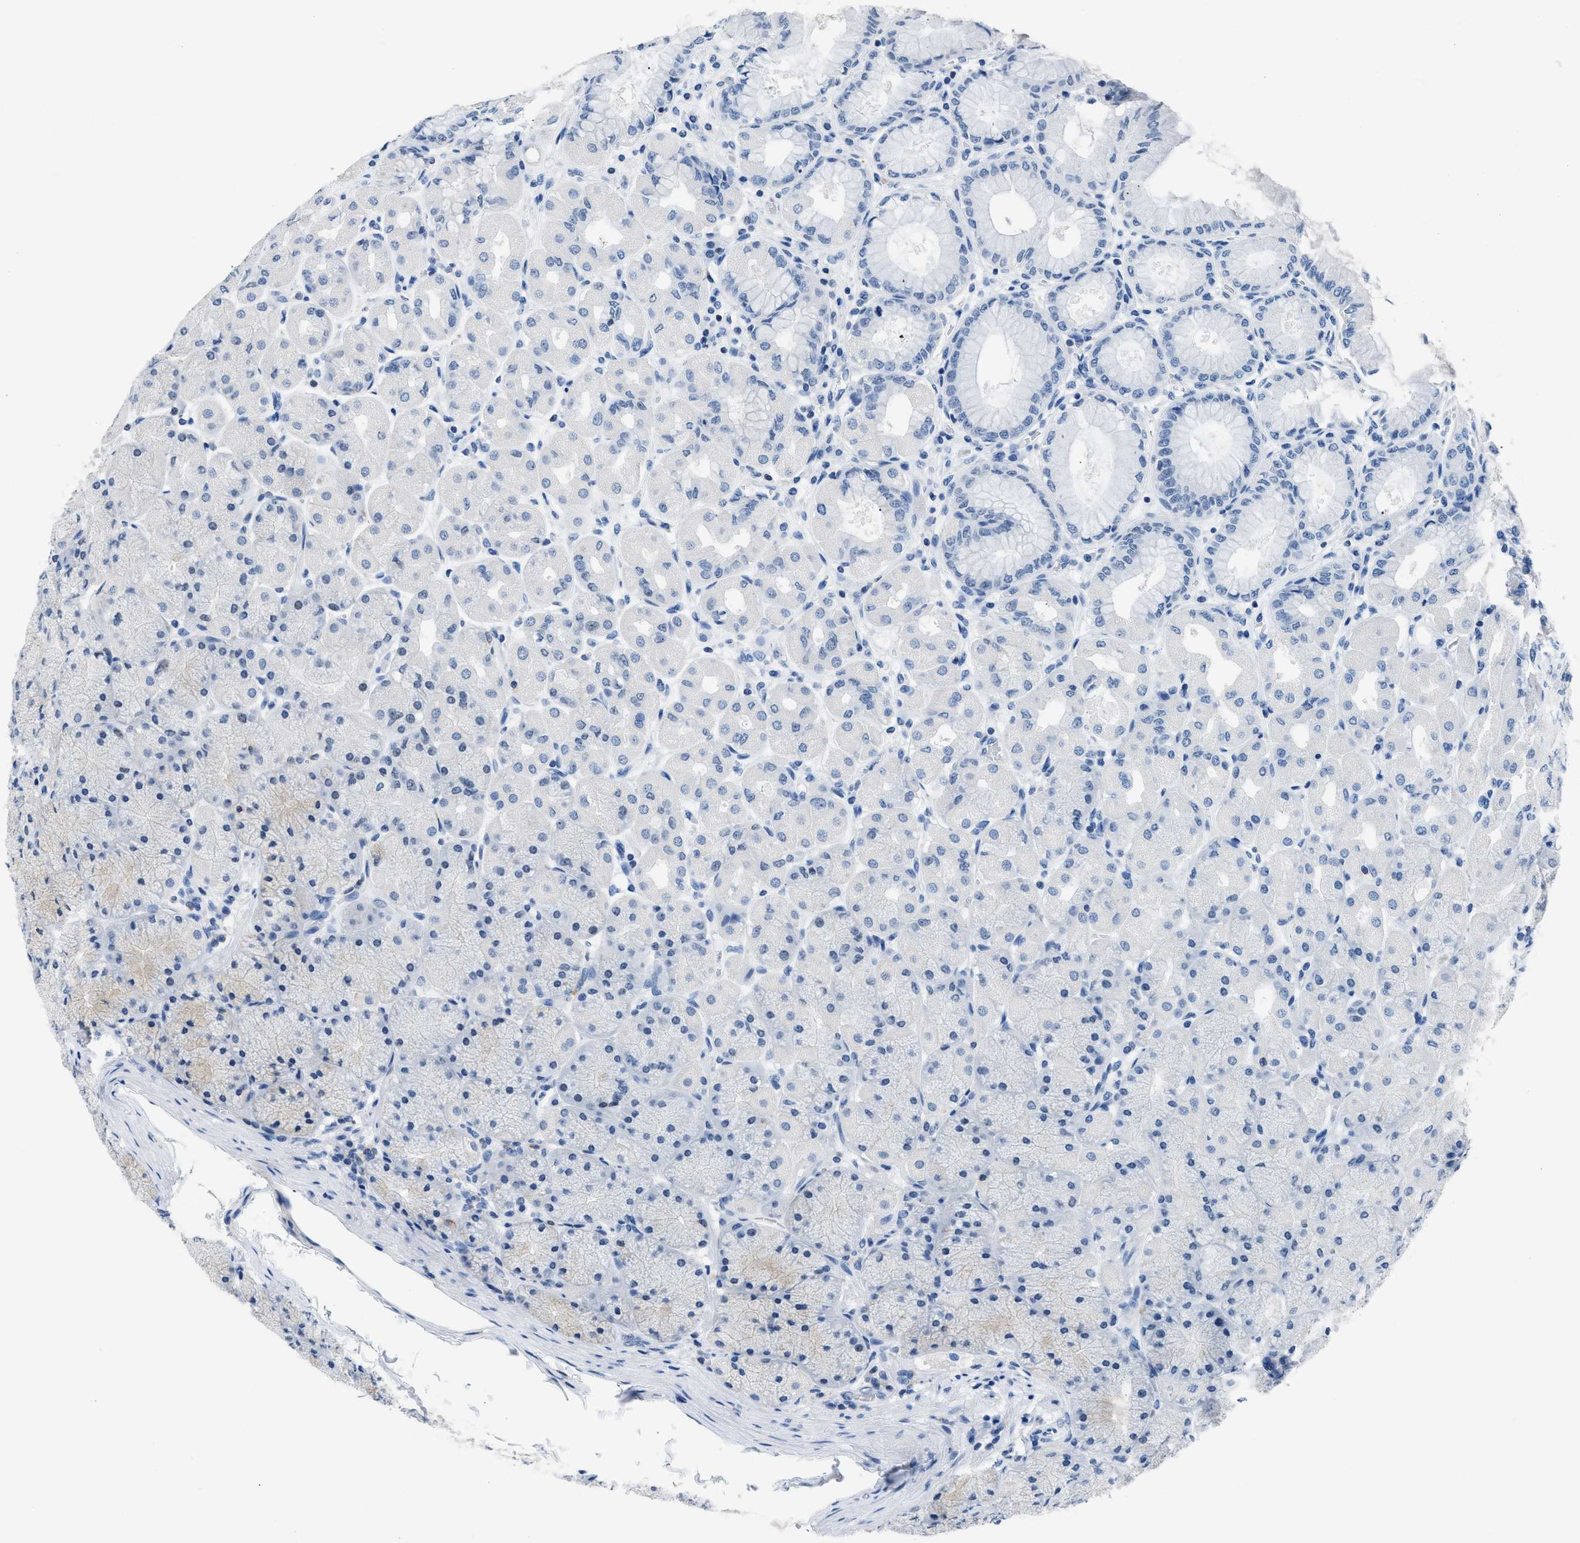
{"staining": {"intensity": "weak", "quantity": "<25%", "location": "cytoplasmic/membranous"}, "tissue": "stomach", "cell_type": "Glandular cells", "image_type": "normal", "snomed": [{"axis": "morphology", "description": "Normal tissue, NOS"}, {"axis": "topography", "description": "Stomach, upper"}], "caption": "IHC of unremarkable stomach exhibits no positivity in glandular cells.", "gene": "NFATC2", "patient": {"sex": "female", "age": 56}}